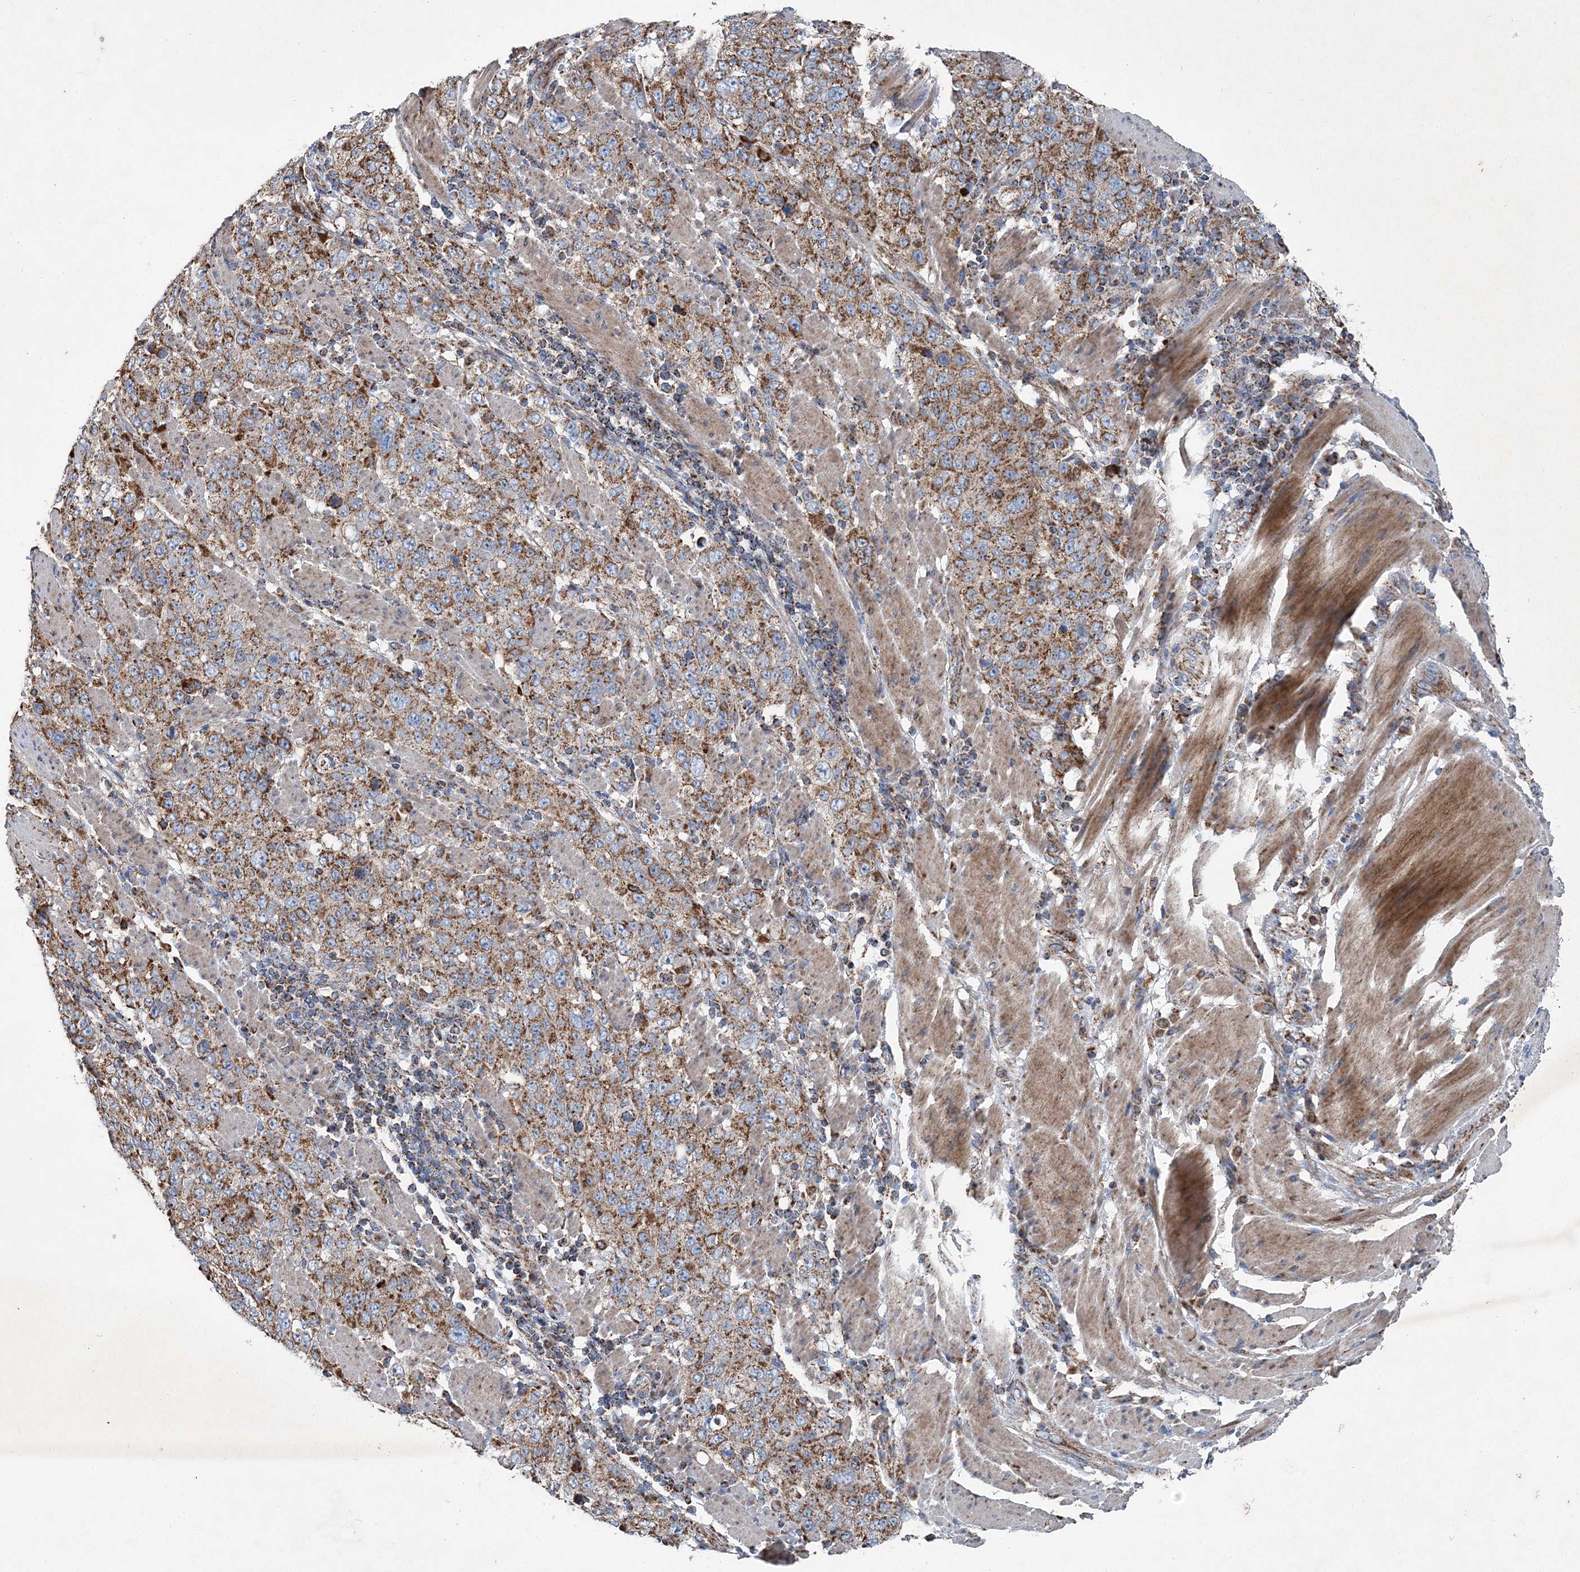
{"staining": {"intensity": "moderate", "quantity": ">75%", "location": "cytoplasmic/membranous"}, "tissue": "stomach cancer", "cell_type": "Tumor cells", "image_type": "cancer", "snomed": [{"axis": "morphology", "description": "Adenocarcinoma, NOS"}, {"axis": "topography", "description": "Stomach"}], "caption": "Immunohistochemical staining of human stomach adenocarcinoma displays moderate cytoplasmic/membranous protein staining in about >75% of tumor cells.", "gene": "SPAG16", "patient": {"sex": "male", "age": 48}}